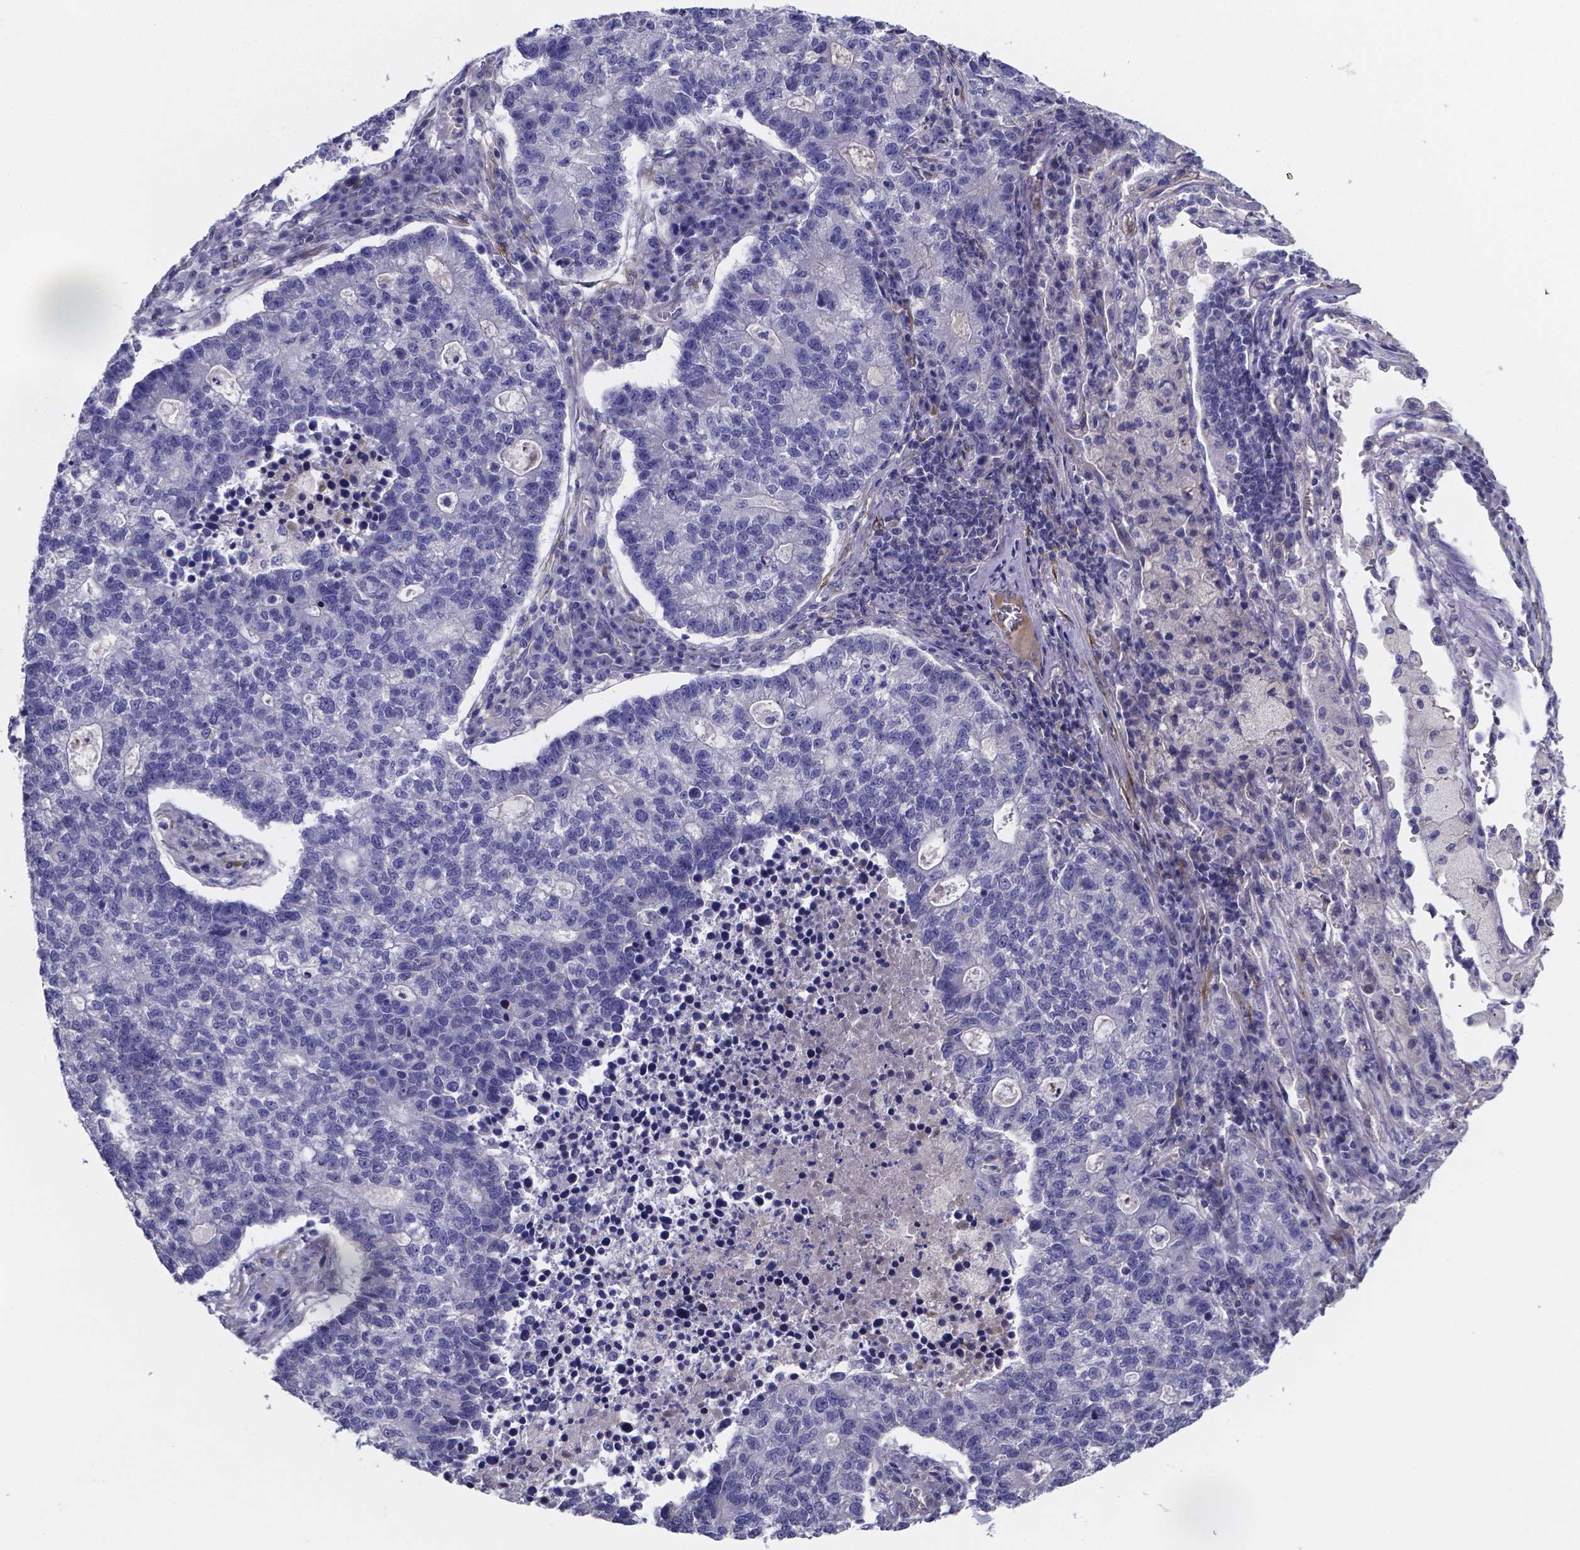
{"staining": {"intensity": "negative", "quantity": "none", "location": "none"}, "tissue": "lung cancer", "cell_type": "Tumor cells", "image_type": "cancer", "snomed": [{"axis": "morphology", "description": "Adenocarcinoma, NOS"}, {"axis": "topography", "description": "Lung"}], "caption": "Adenocarcinoma (lung) was stained to show a protein in brown. There is no significant staining in tumor cells.", "gene": "SFRP4", "patient": {"sex": "male", "age": 57}}